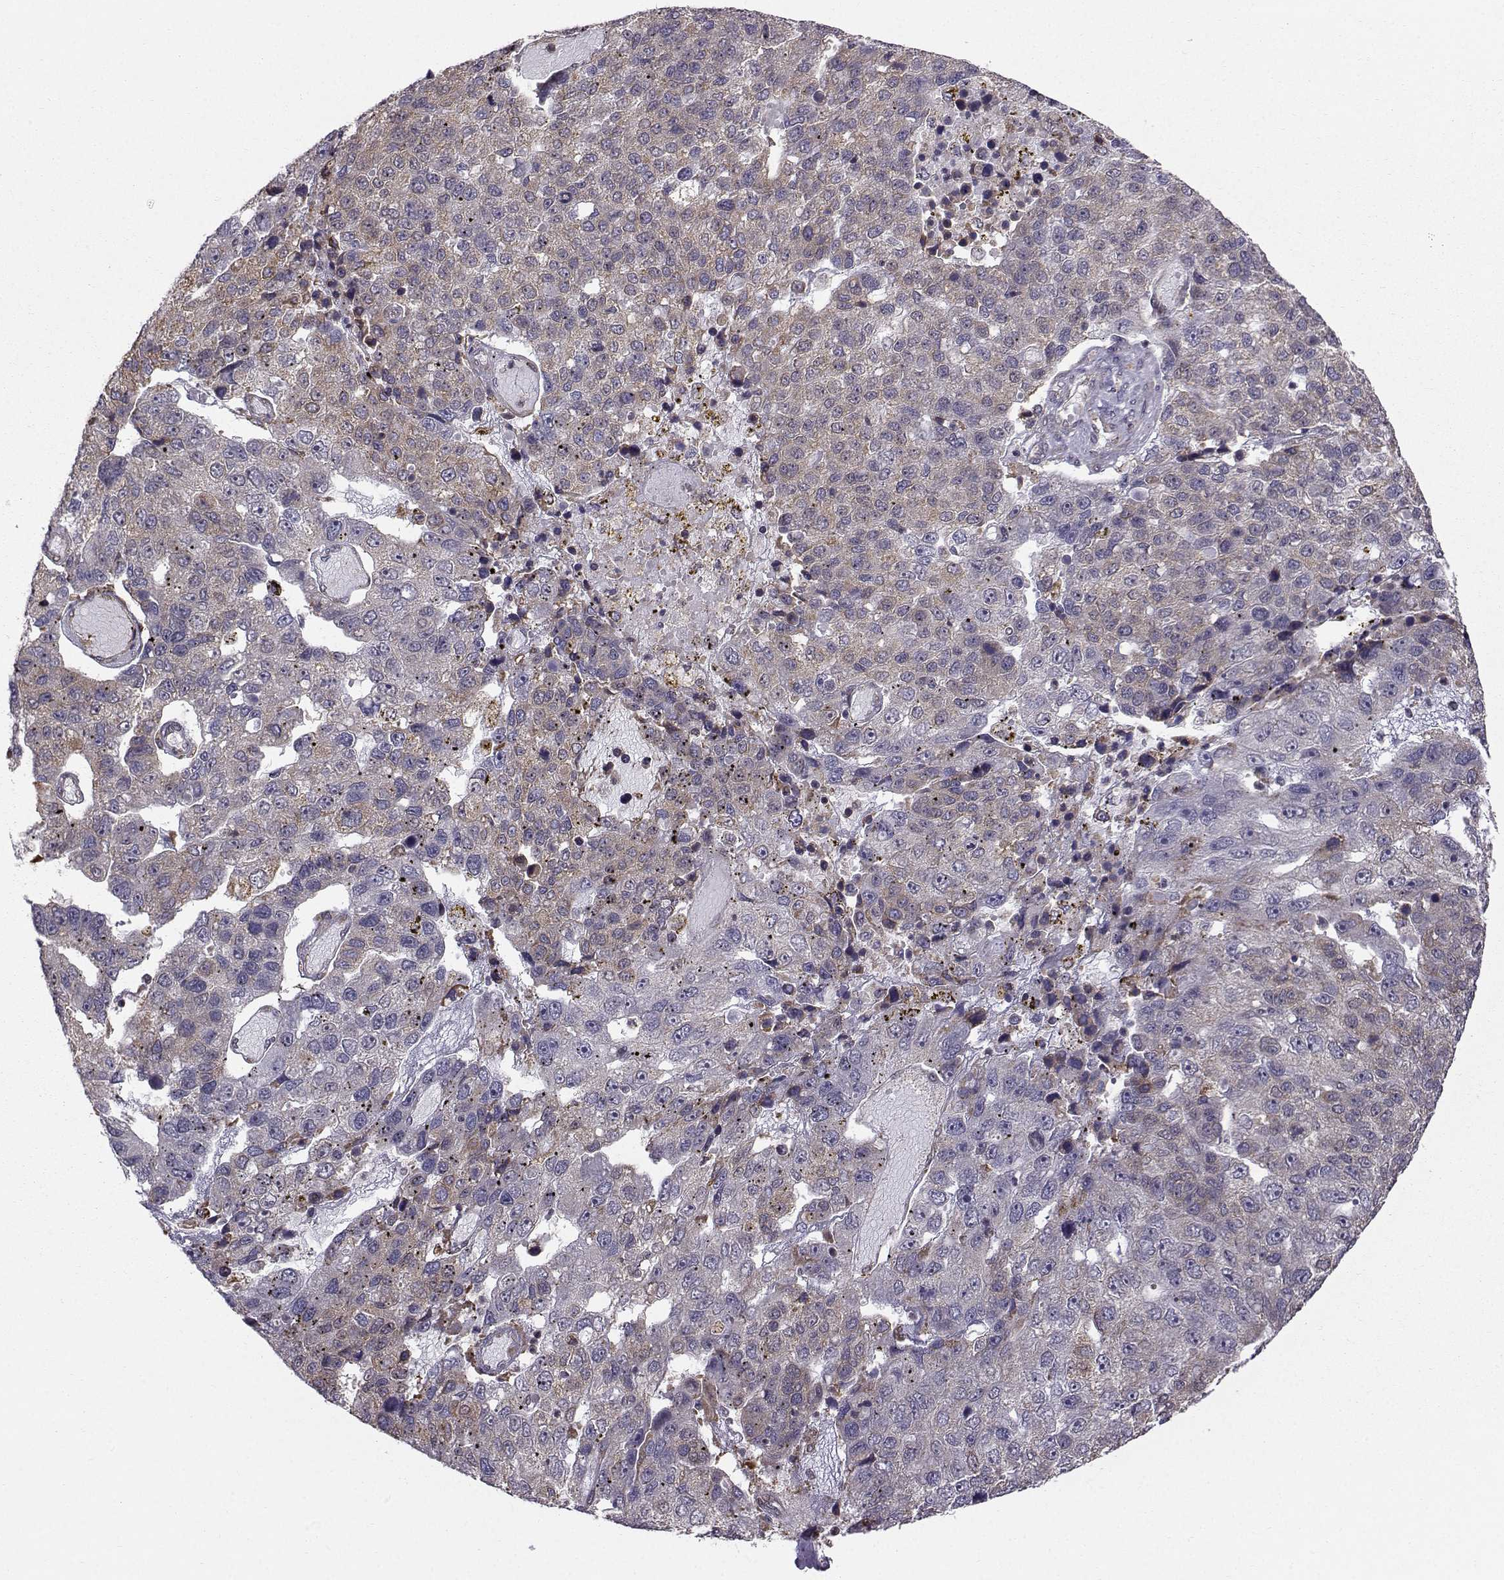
{"staining": {"intensity": "weak", "quantity": "<25%", "location": "cytoplasmic/membranous"}, "tissue": "pancreatic cancer", "cell_type": "Tumor cells", "image_type": "cancer", "snomed": [{"axis": "morphology", "description": "Adenocarcinoma, NOS"}, {"axis": "topography", "description": "Pancreas"}], "caption": "IHC image of neoplastic tissue: human pancreatic adenocarcinoma stained with DAB (3,3'-diaminobenzidine) demonstrates no significant protein expression in tumor cells. The staining was performed using DAB to visualize the protein expression in brown, while the nuclei were stained in blue with hematoxylin (Magnification: 20x).", "gene": "EZH1", "patient": {"sex": "female", "age": 61}}